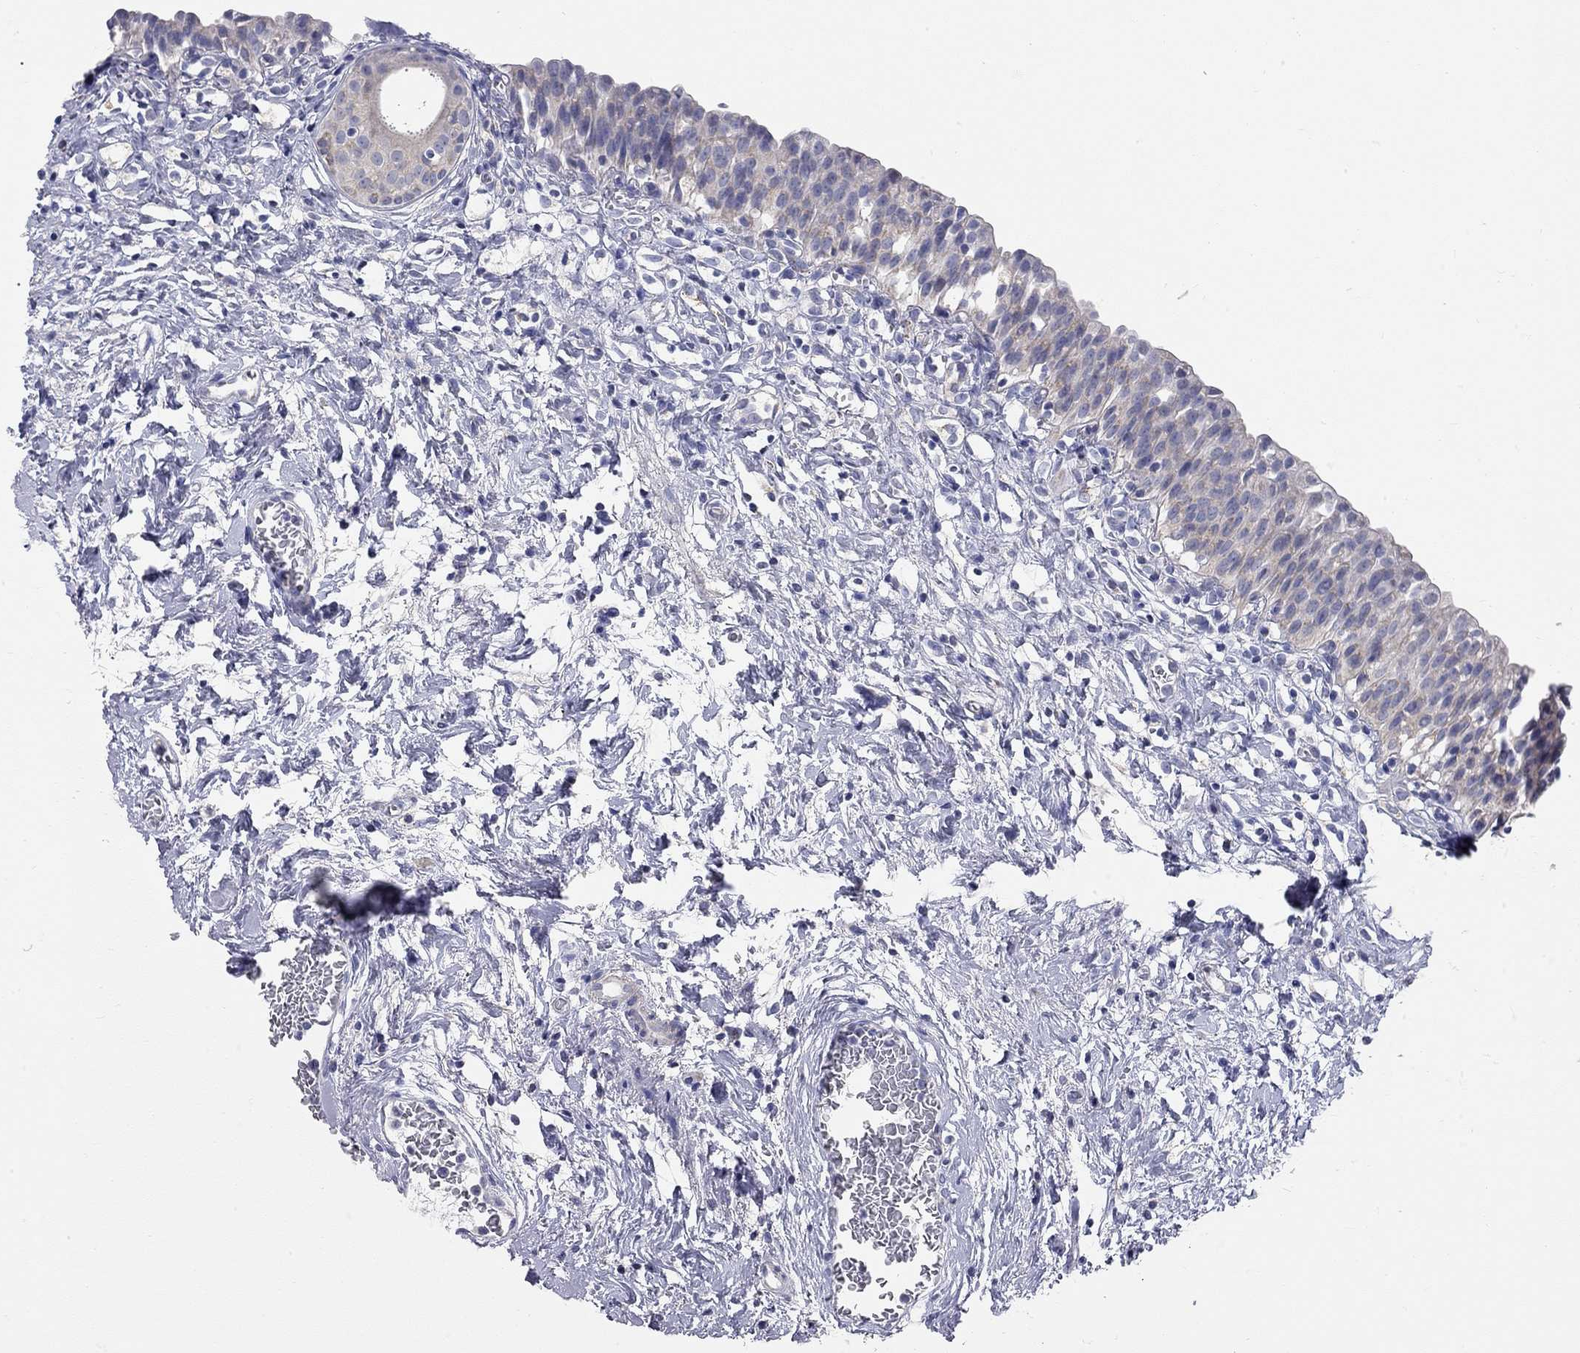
{"staining": {"intensity": "negative", "quantity": "none", "location": "none"}, "tissue": "urinary bladder", "cell_type": "Urothelial cells", "image_type": "normal", "snomed": [{"axis": "morphology", "description": "Normal tissue, NOS"}, {"axis": "topography", "description": "Urinary bladder"}], "caption": "Normal urinary bladder was stained to show a protein in brown. There is no significant expression in urothelial cells. (DAB (3,3'-diaminobenzidine) IHC, high magnification).", "gene": "CFAP161", "patient": {"sex": "male", "age": 76}}